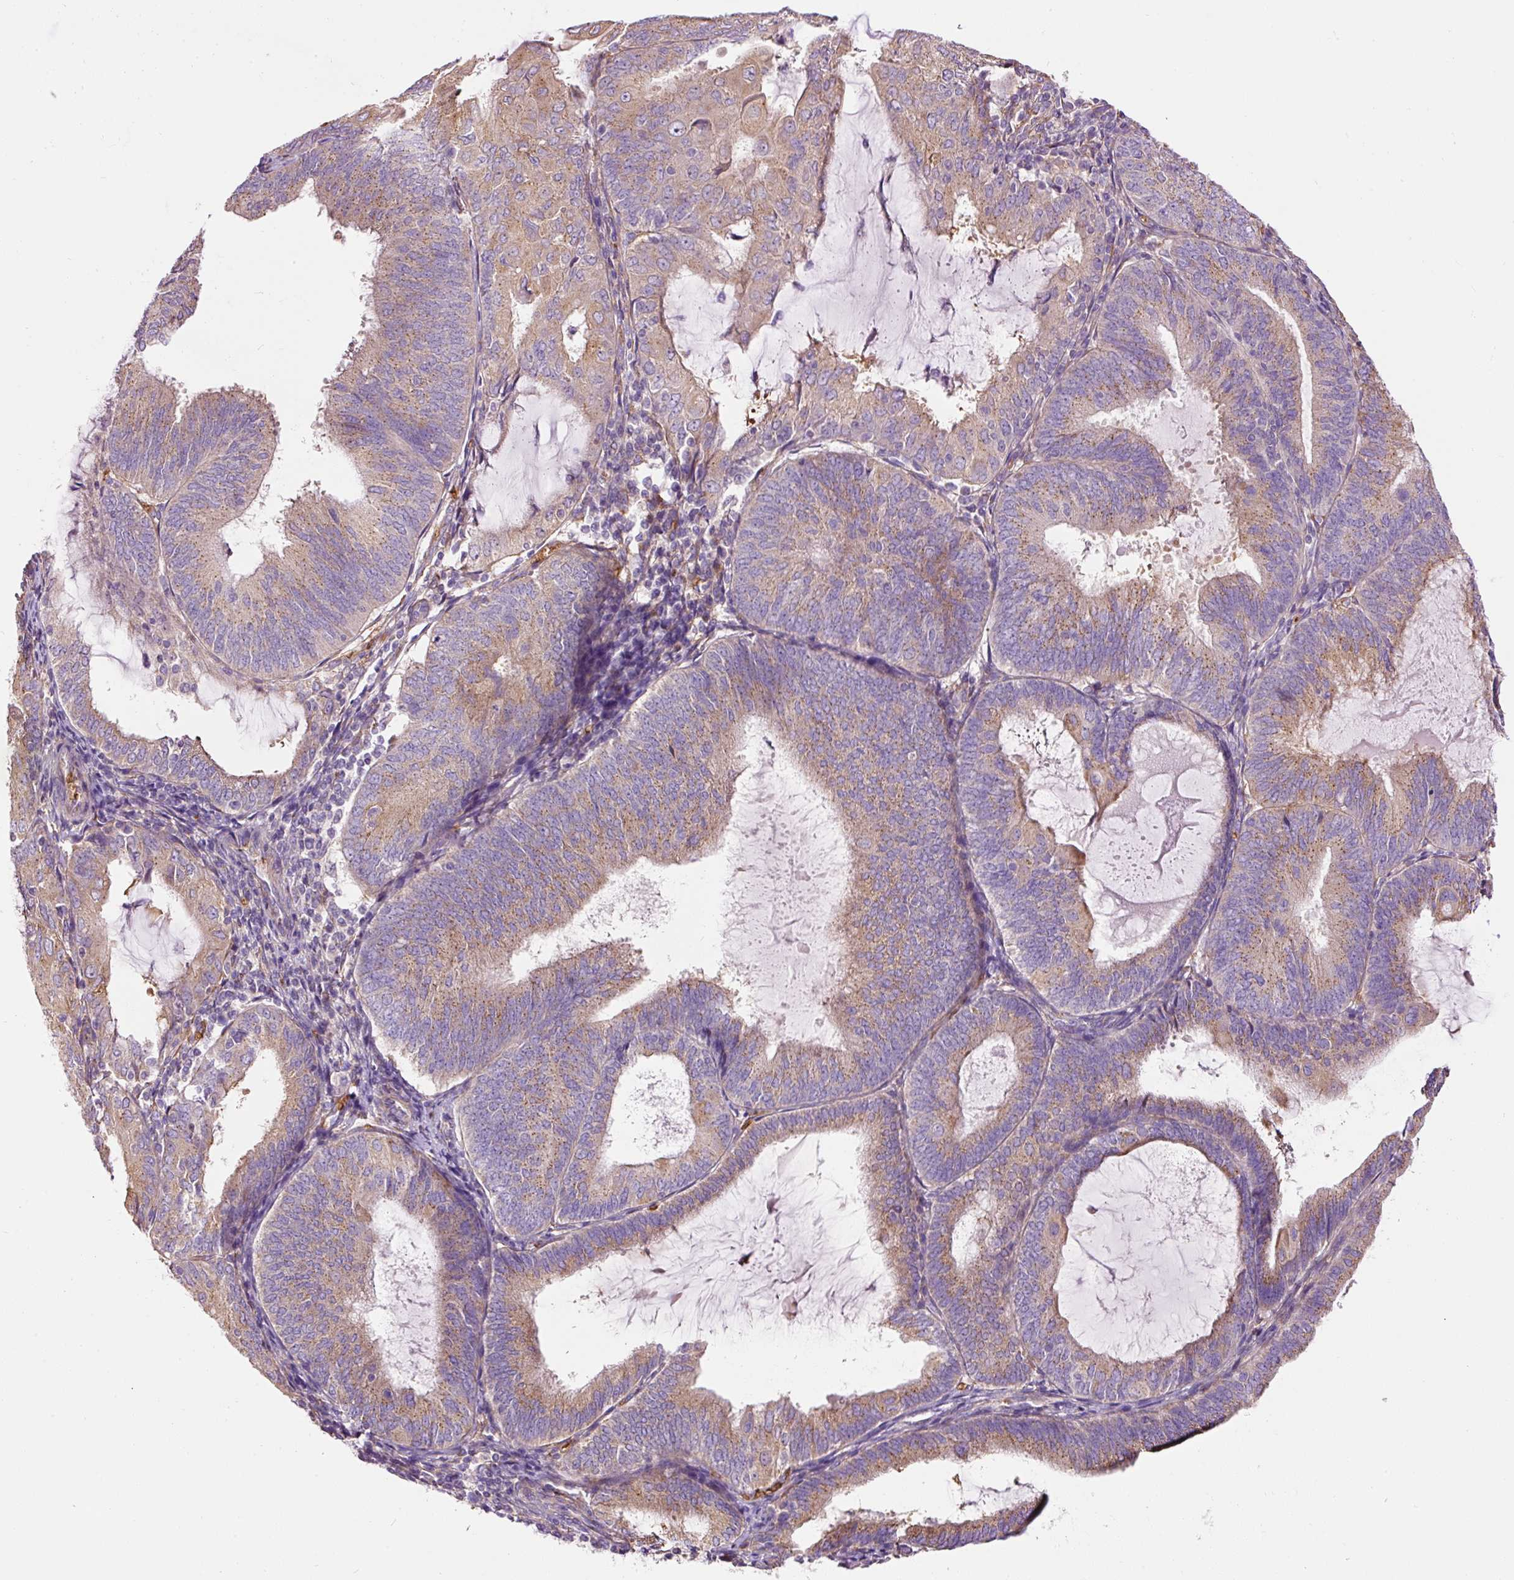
{"staining": {"intensity": "moderate", "quantity": ">75%", "location": "cytoplasmic/membranous"}, "tissue": "endometrial cancer", "cell_type": "Tumor cells", "image_type": "cancer", "snomed": [{"axis": "morphology", "description": "Adenocarcinoma, NOS"}, {"axis": "topography", "description": "Endometrium"}], "caption": "Human endometrial cancer (adenocarcinoma) stained with a brown dye demonstrates moderate cytoplasmic/membranous positive positivity in about >75% of tumor cells.", "gene": "PRRC2A", "patient": {"sex": "female", "age": 81}}